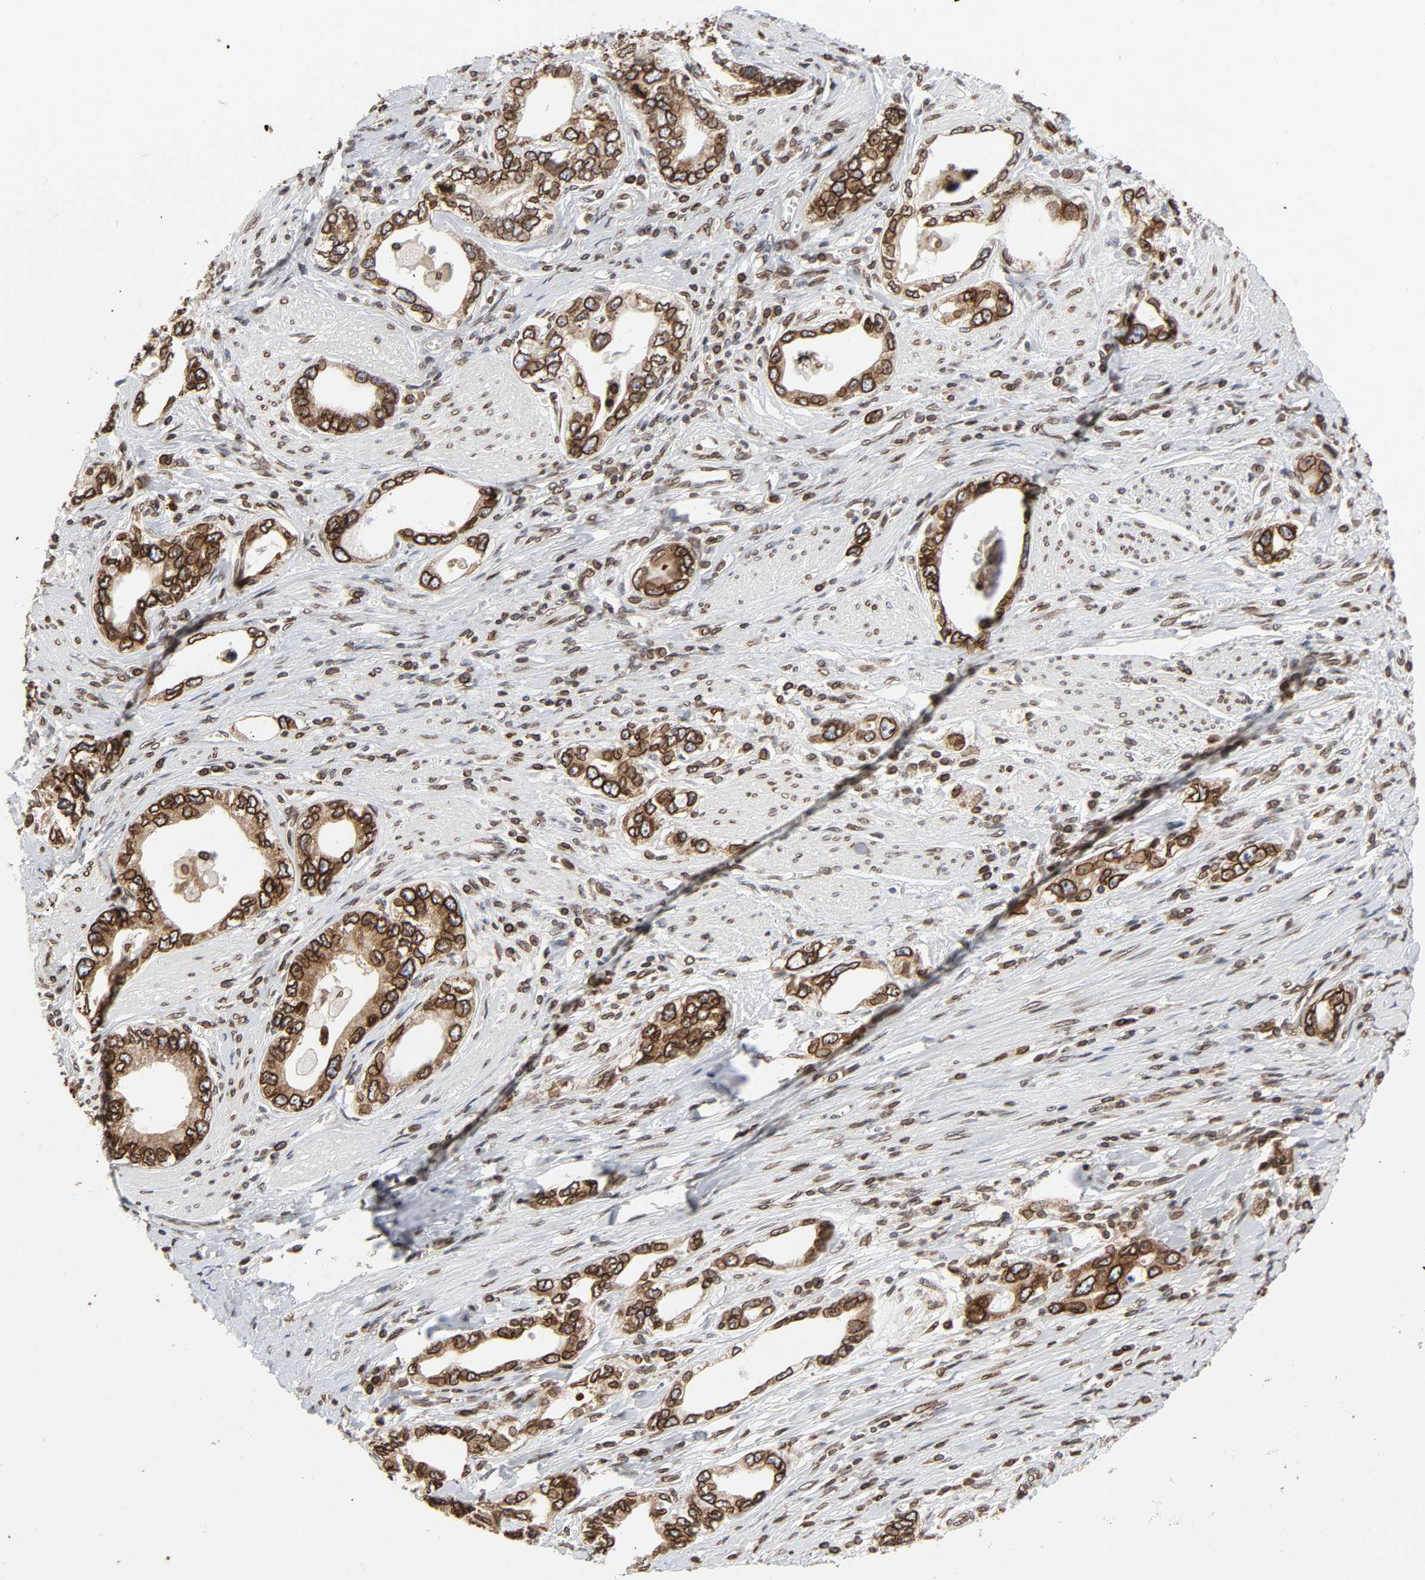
{"staining": {"intensity": "strong", "quantity": ">75%", "location": "cytoplasmic/membranous,nuclear"}, "tissue": "stomach cancer", "cell_type": "Tumor cells", "image_type": "cancer", "snomed": [{"axis": "morphology", "description": "Adenocarcinoma, NOS"}, {"axis": "topography", "description": "Stomach, lower"}], "caption": "Tumor cells exhibit high levels of strong cytoplasmic/membranous and nuclear staining in about >75% of cells in stomach cancer.", "gene": "RANGAP1", "patient": {"sex": "female", "age": 93}}